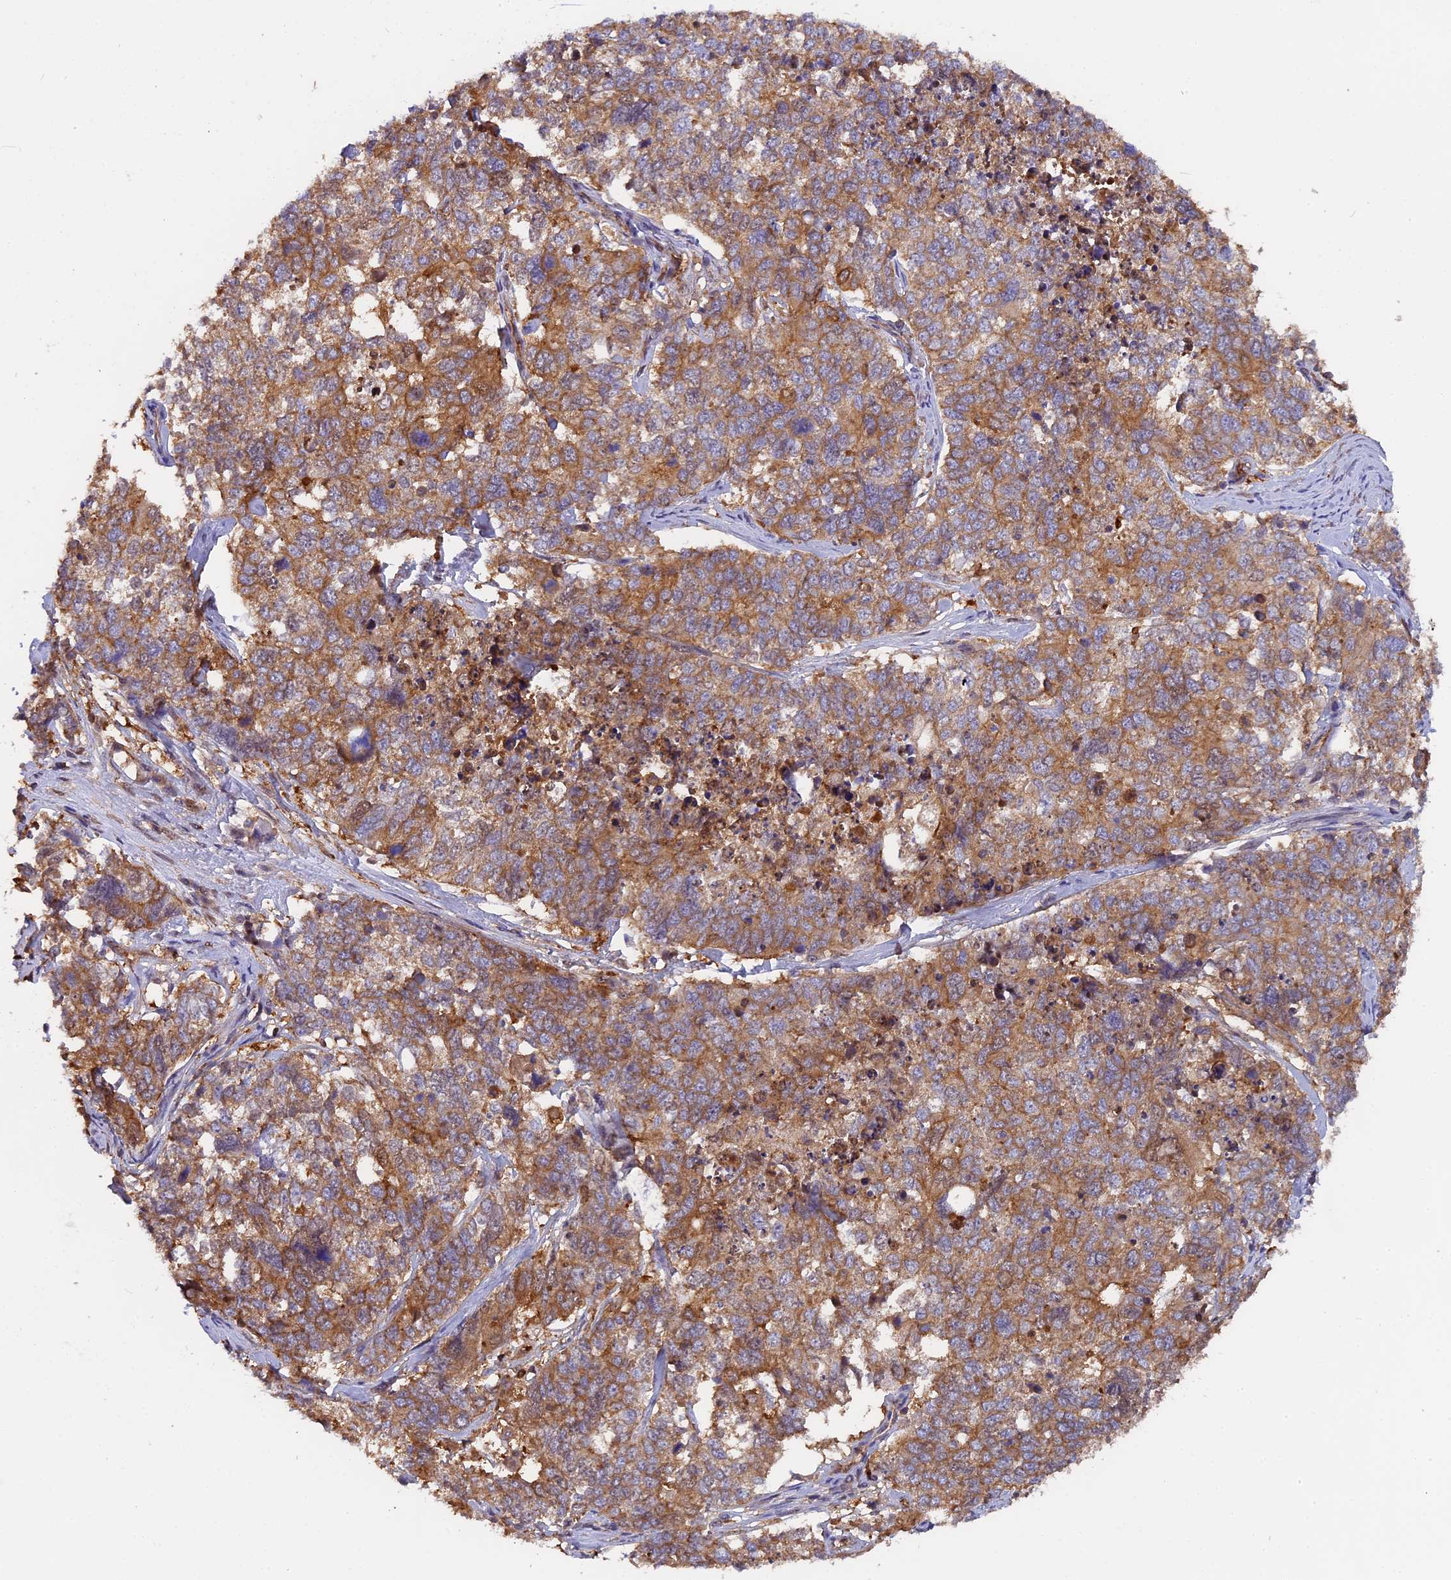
{"staining": {"intensity": "moderate", "quantity": ">75%", "location": "cytoplasmic/membranous"}, "tissue": "cervical cancer", "cell_type": "Tumor cells", "image_type": "cancer", "snomed": [{"axis": "morphology", "description": "Squamous cell carcinoma, NOS"}, {"axis": "topography", "description": "Cervix"}], "caption": "IHC histopathology image of neoplastic tissue: cervical cancer stained using immunohistochemistry (IHC) shows medium levels of moderate protein expression localized specifically in the cytoplasmic/membranous of tumor cells, appearing as a cytoplasmic/membranous brown color.", "gene": "FAM118B", "patient": {"sex": "female", "age": 63}}